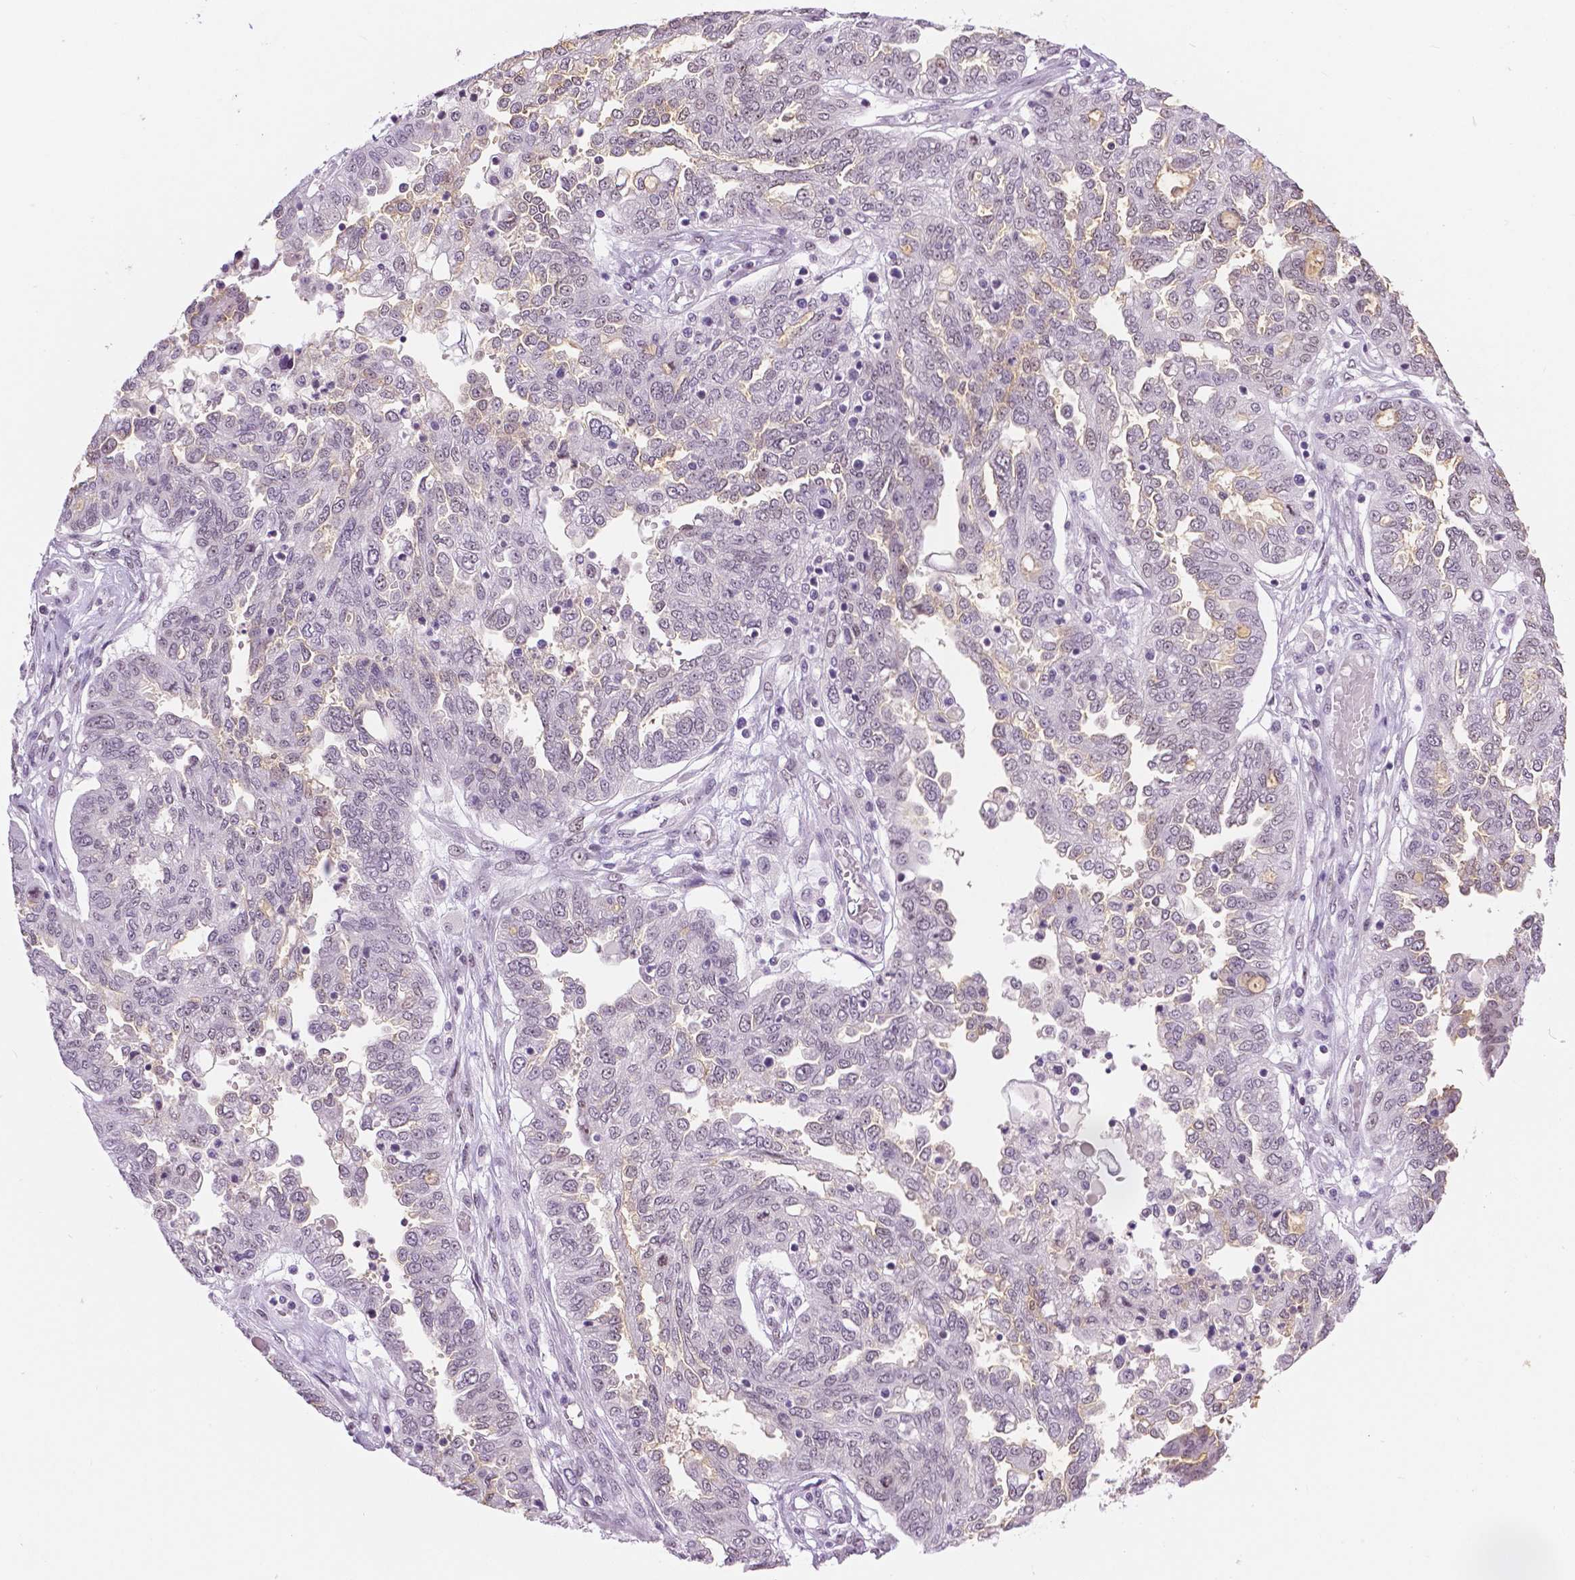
{"staining": {"intensity": "negative", "quantity": "none", "location": "none"}, "tissue": "ovarian cancer", "cell_type": "Tumor cells", "image_type": "cancer", "snomed": [{"axis": "morphology", "description": "Cystadenocarcinoma, serous, NOS"}, {"axis": "topography", "description": "Ovary"}], "caption": "DAB (3,3'-diaminobenzidine) immunohistochemical staining of ovarian serous cystadenocarcinoma demonstrates no significant positivity in tumor cells.", "gene": "NHP2", "patient": {"sex": "female", "age": 67}}